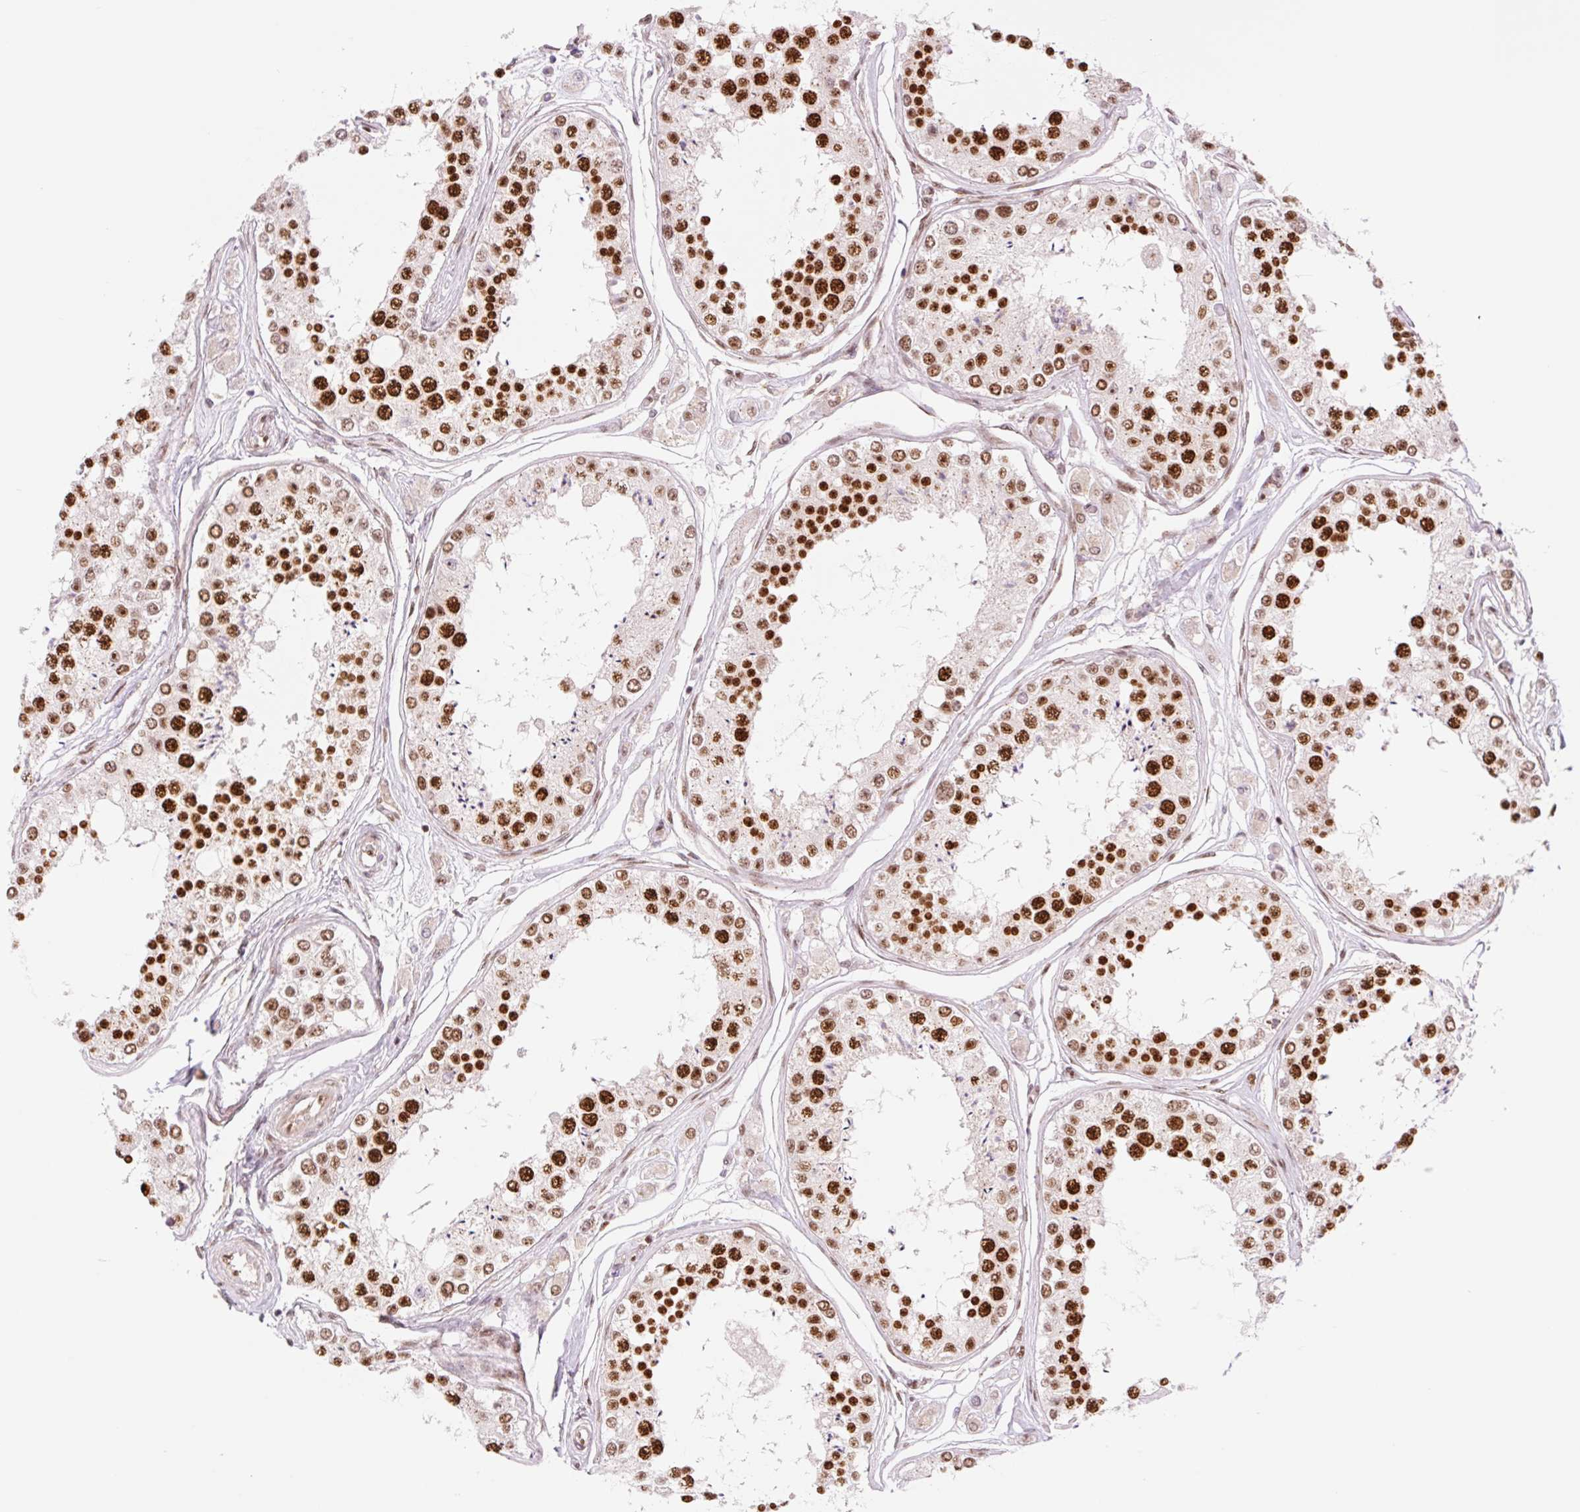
{"staining": {"intensity": "strong", "quantity": ">75%", "location": "nuclear"}, "tissue": "testis", "cell_type": "Cells in seminiferous ducts", "image_type": "normal", "snomed": [{"axis": "morphology", "description": "Normal tissue, NOS"}, {"axis": "topography", "description": "Testis"}], "caption": "Strong nuclear positivity is present in about >75% of cells in seminiferous ducts in normal testis. Using DAB (3,3'-diaminobenzidine) (brown) and hematoxylin (blue) stains, captured at high magnification using brightfield microscopy.", "gene": "PRDM11", "patient": {"sex": "male", "age": 25}}